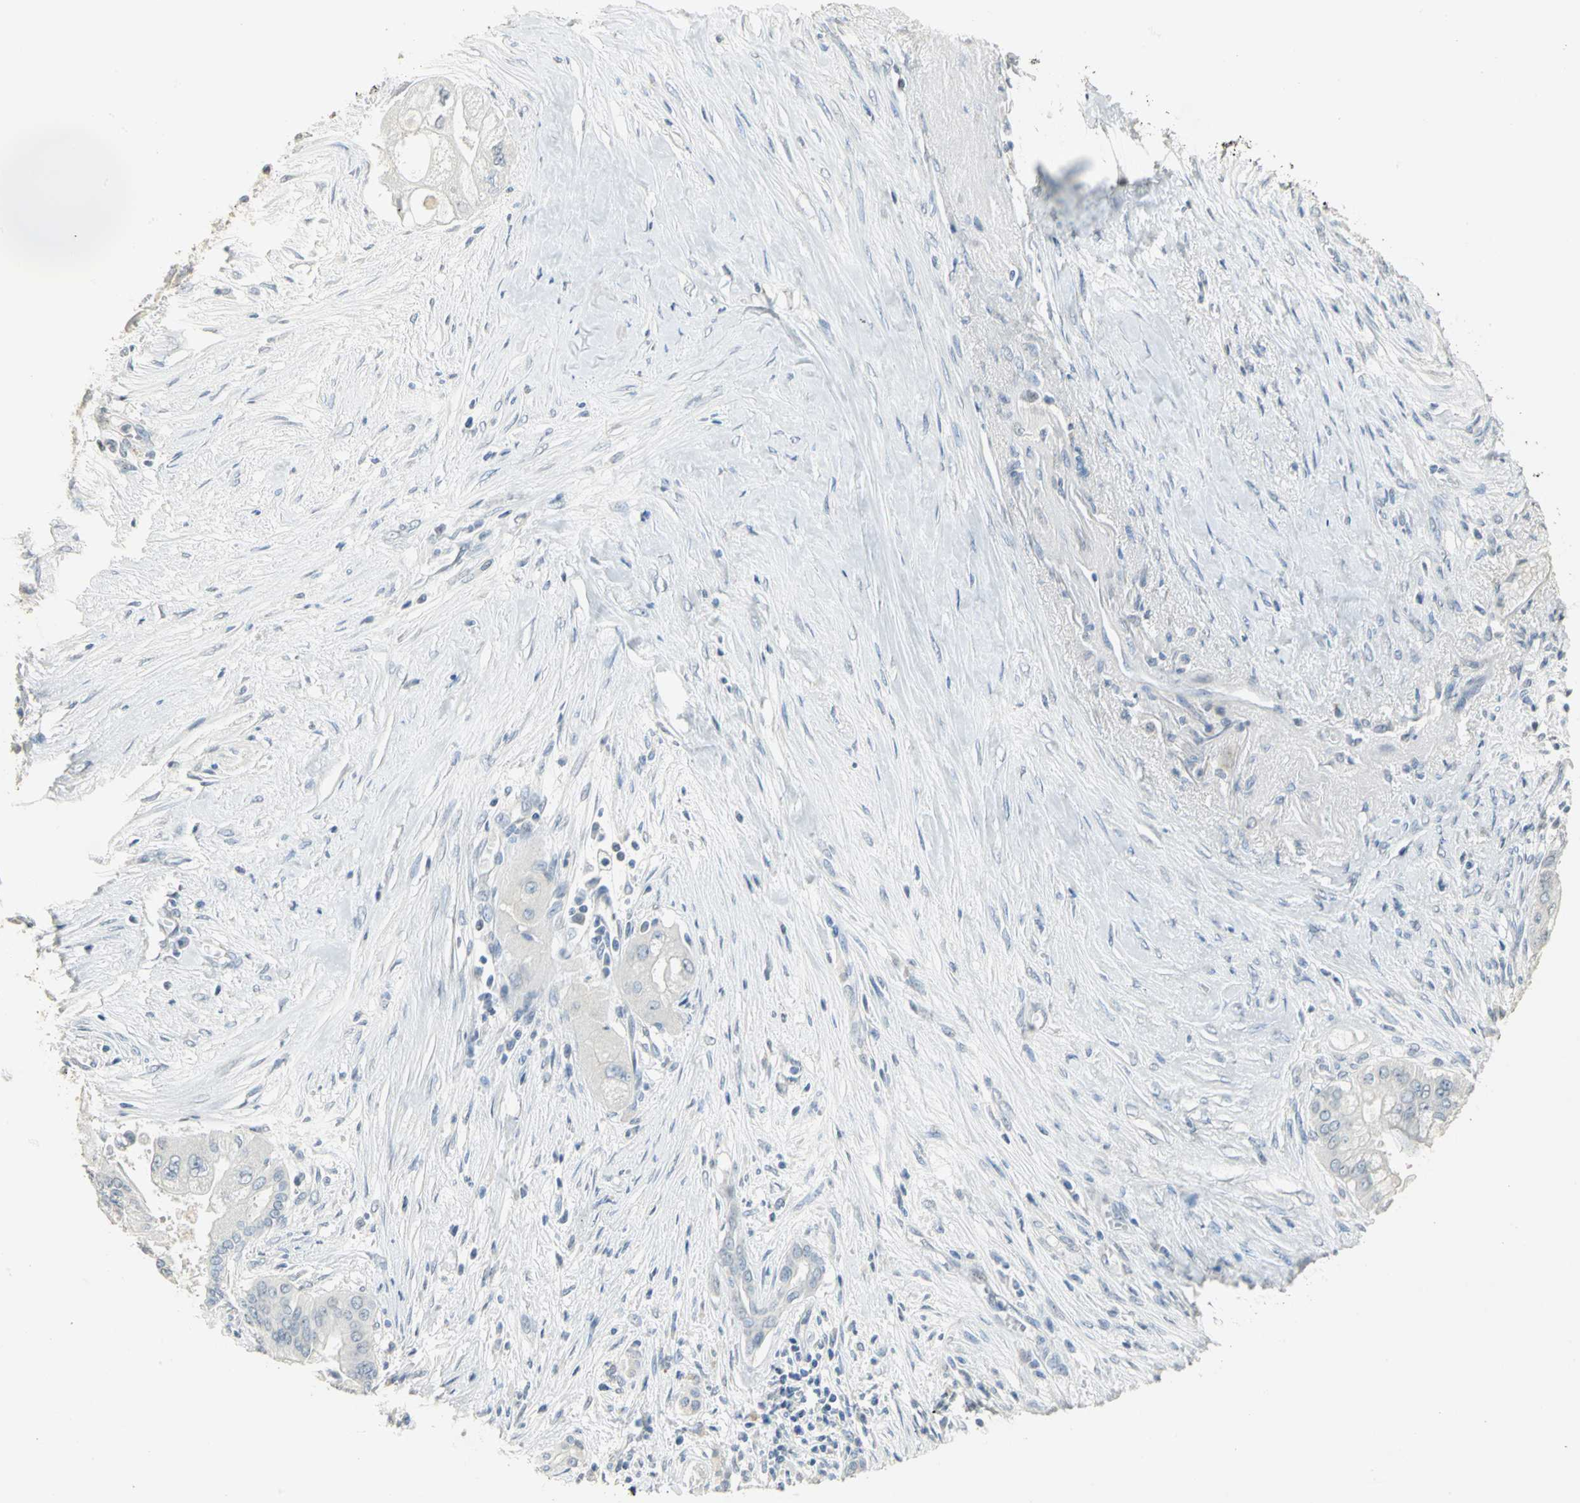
{"staining": {"intensity": "negative", "quantity": "none", "location": "none"}, "tissue": "pancreatic cancer", "cell_type": "Tumor cells", "image_type": "cancer", "snomed": [{"axis": "morphology", "description": "Adenocarcinoma, NOS"}, {"axis": "topography", "description": "Pancreas"}], "caption": "The micrograph shows no staining of tumor cells in adenocarcinoma (pancreatic). (IHC, brightfield microscopy, high magnification).", "gene": "DNAJB6", "patient": {"sex": "male", "age": 59}}